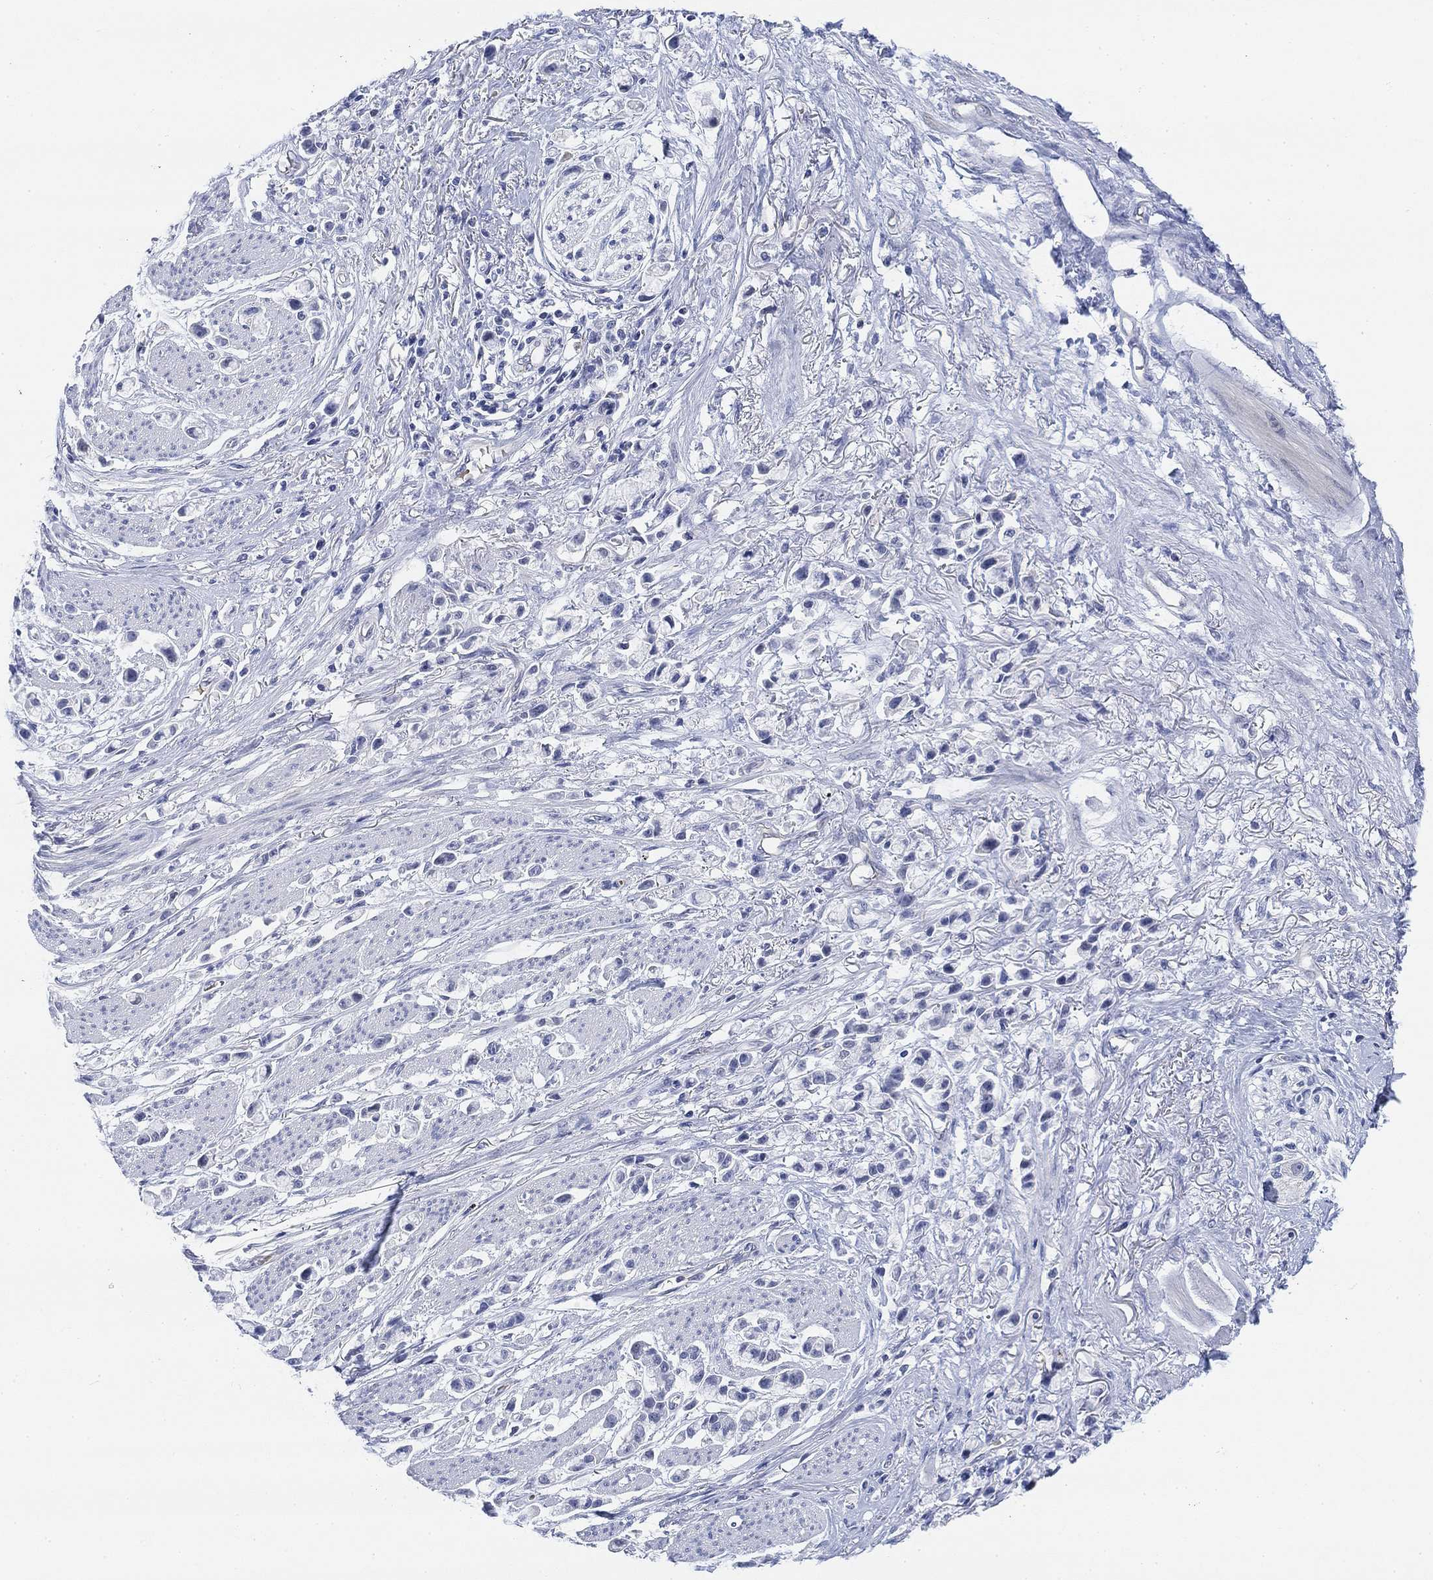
{"staining": {"intensity": "negative", "quantity": "none", "location": "none"}, "tissue": "stomach cancer", "cell_type": "Tumor cells", "image_type": "cancer", "snomed": [{"axis": "morphology", "description": "Adenocarcinoma, NOS"}, {"axis": "topography", "description": "Stomach"}], "caption": "IHC of stomach cancer reveals no positivity in tumor cells. (Stains: DAB (3,3'-diaminobenzidine) immunohistochemistry with hematoxylin counter stain, Microscopy: brightfield microscopy at high magnification).", "gene": "PAX6", "patient": {"sex": "female", "age": 81}}